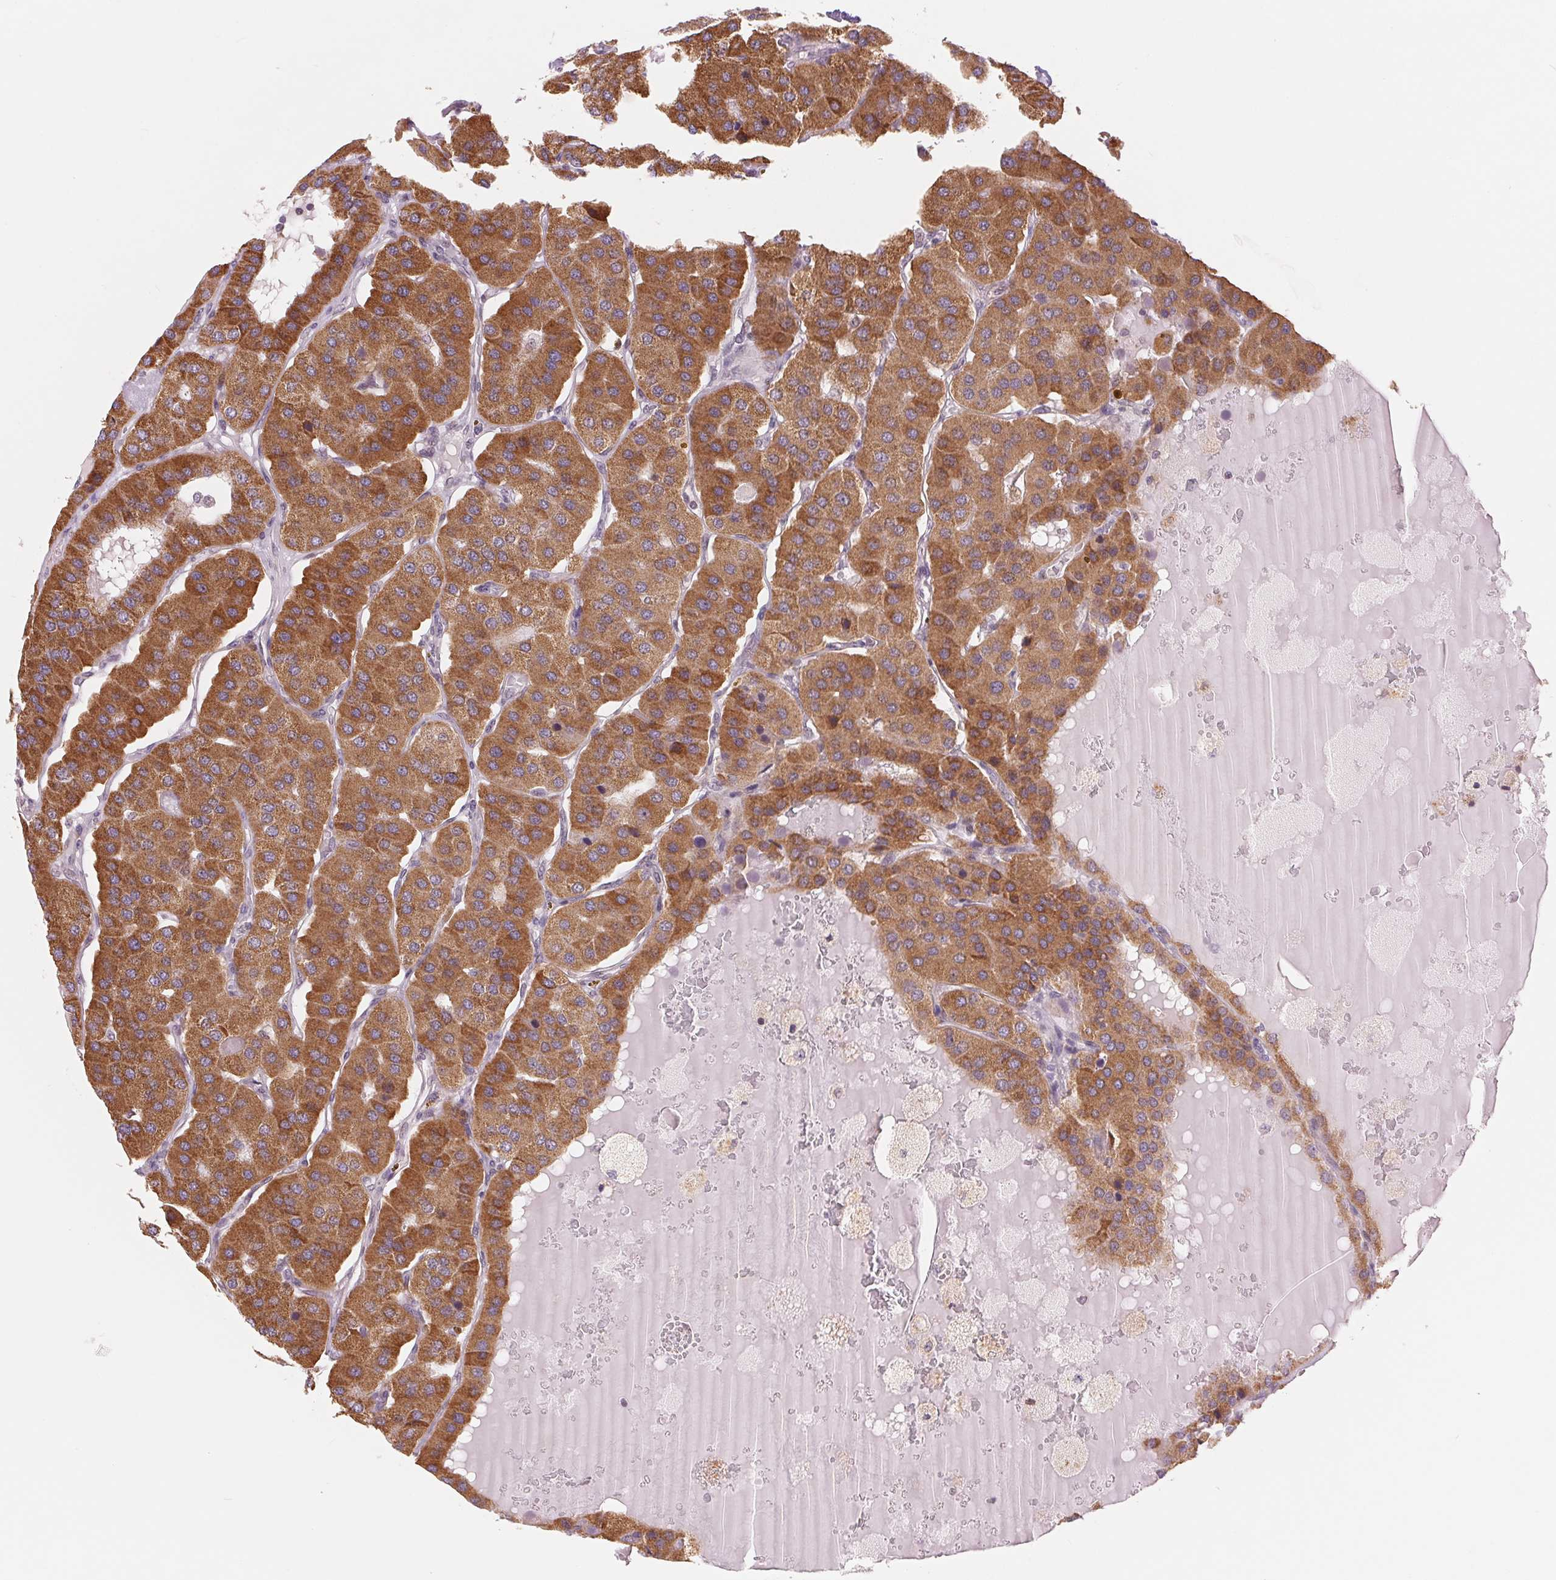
{"staining": {"intensity": "strong", "quantity": ">75%", "location": "cytoplasmic/membranous"}, "tissue": "parathyroid gland", "cell_type": "Glandular cells", "image_type": "normal", "snomed": [{"axis": "morphology", "description": "Normal tissue, NOS"}, {"axis": "morphology", "description": "Adenoma, NOS"}, {"axis": "topography", "description": "Parathyroid gland"}], "caption": "Brown immunohistochemical staining in normal parathyroid gland displays strong cytoplasmic/membranous expression in about >75% of glandular cells.", "gene": "ARHGAP32", "patient": {"sex": "female", "age": 86}}